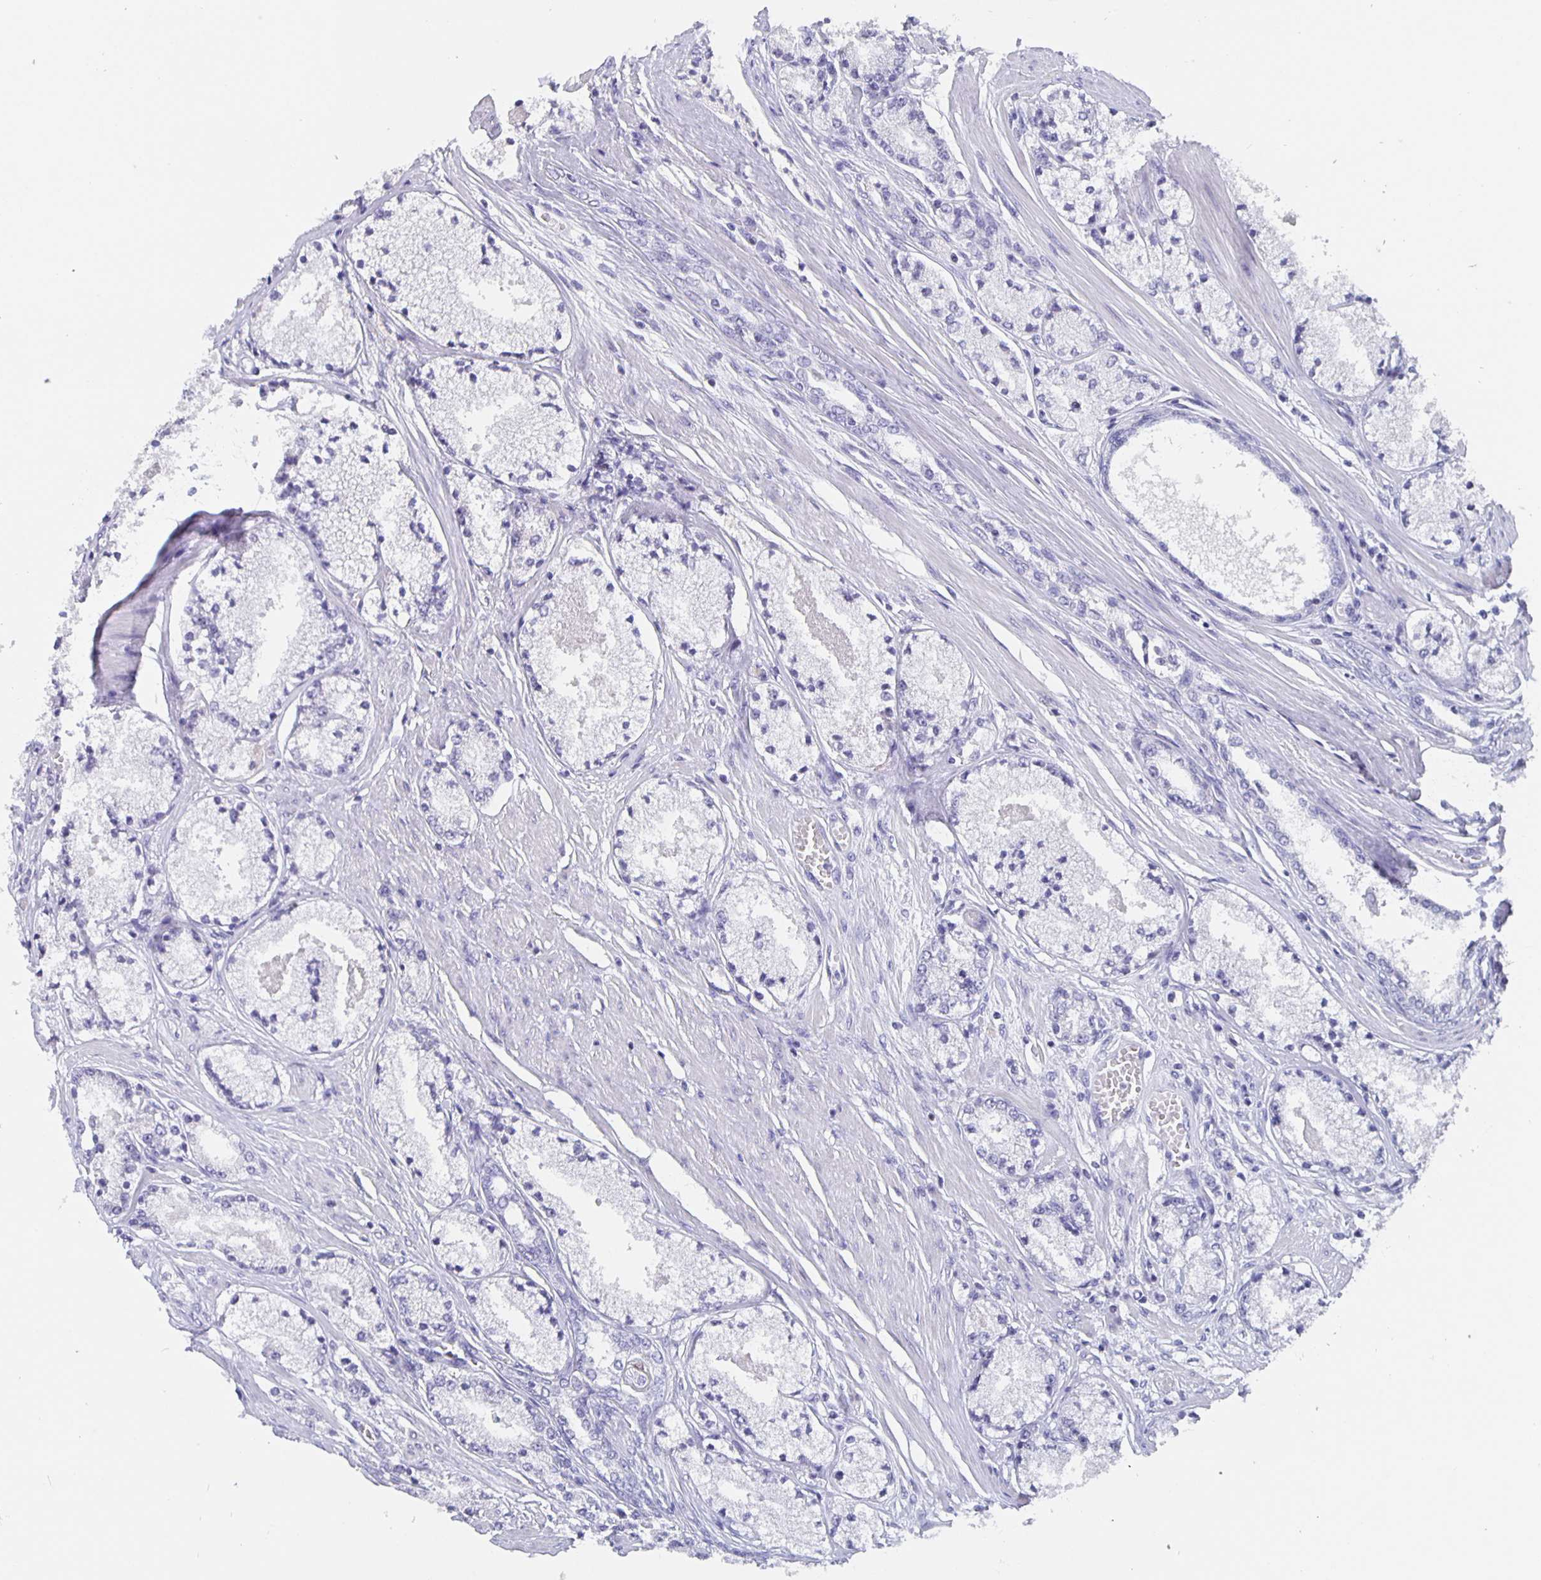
{"staining": {"intensity": "negative", "quantity": "none", "location": "none"}, "tissue": "prostate cancer", "cell_type": "Tumor cells", "image_type": "cancer", "snomed": [{"axis": "morphology", "description": "Adenocarcinoma, High grade"}, {"axis": "topography", "description": "Prostate"}], "caption": "A photomicrograph of prostate cancer stained for a protein exhibits no brown staining in tumor cells. Nuclei are stained in blue.", "gene": "SATB2", "patient": {"sex": "male", "age": 63}}